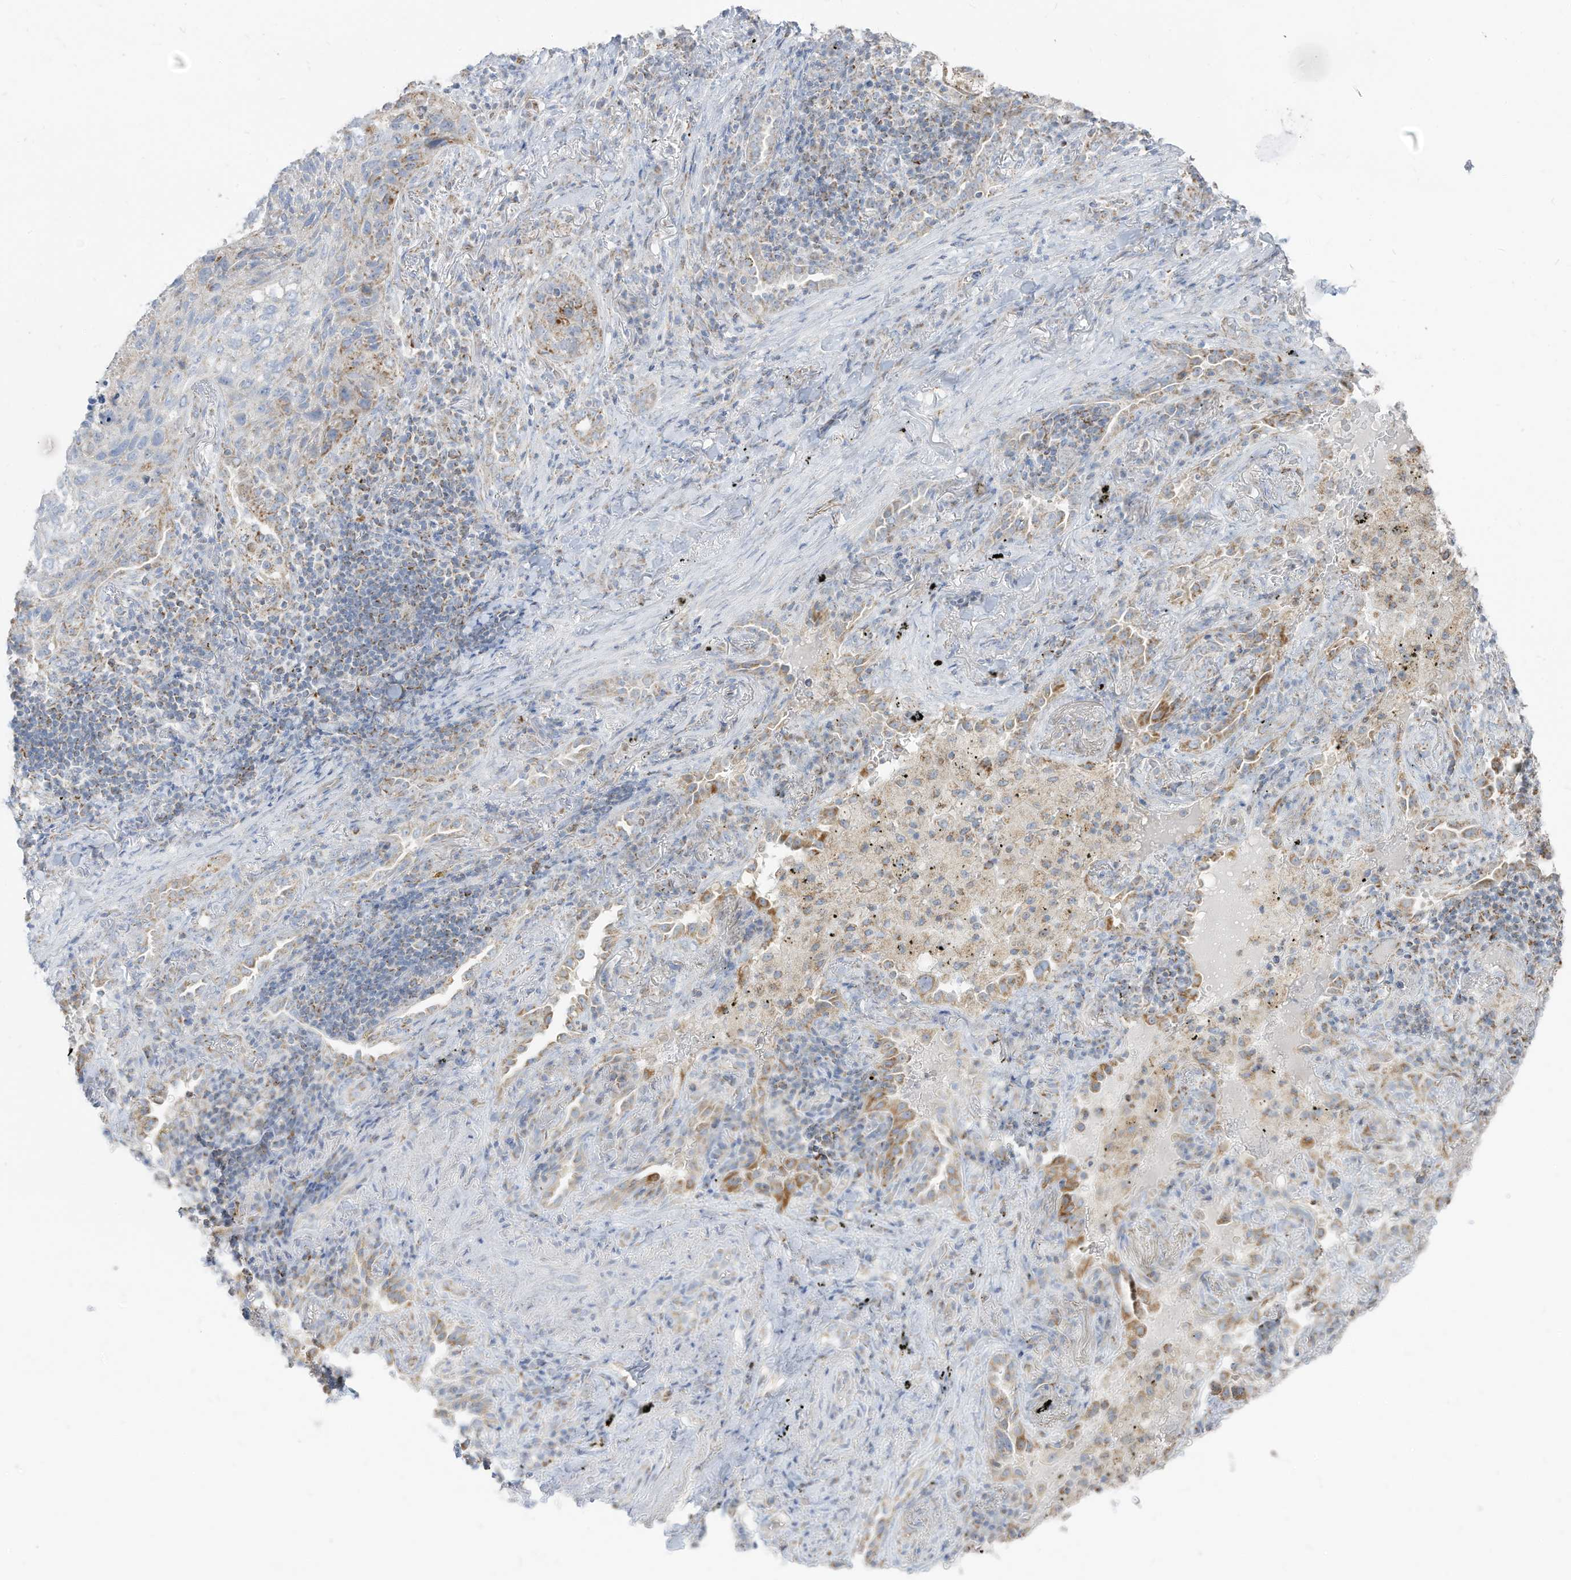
{"staining": {"intensity": "moderate", "quantity": "<25%", "location": "cytoplasmic/membranous"}, "tissue": "lung cancer", "cell_type": "Tumor cells", "image_type": "cancer", "snomed": [{"axis": "morphology", "description": "Squamous cell carcinoma, NOS"}, {"axis": "topography", "description": "Lung"}], "caption": "A high-resolution image shows immunohistochemistry (IHC) staining of lung cancer, which exhibits moderate cytoplasmic/membranous positivity in about <25% of tumor cells.", "gene": "ETHE1", "patient": {"sex": "female", "age": 63}}